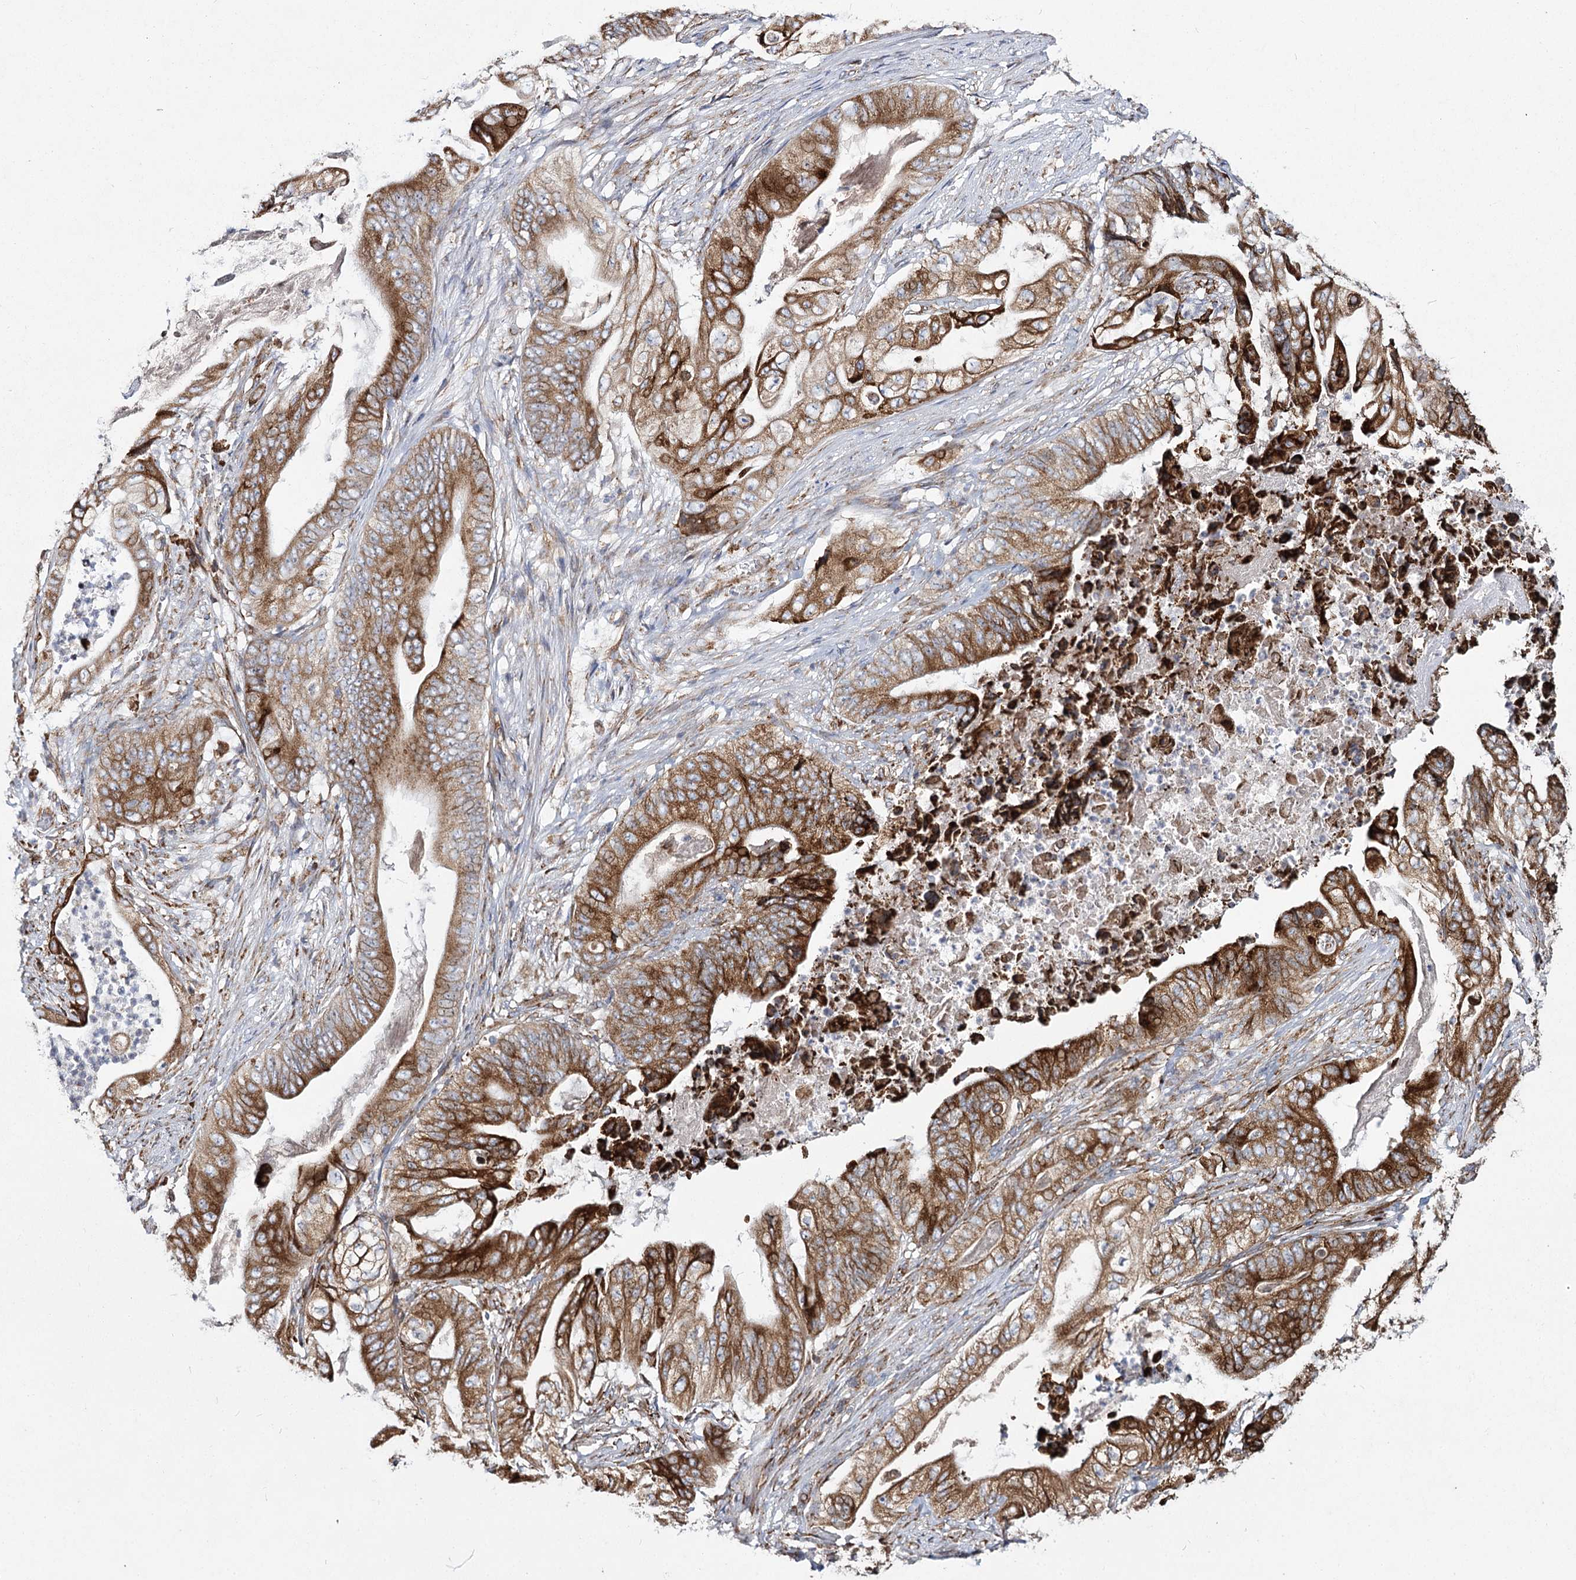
{"staining": {"intensity": "strong", "quantity": ">75%", "location": "cytoplasmic/membranous"}, "tissue": "stomach cancer", "cell_type": "Tumor cells", "image_type": "cancer", "snomed": [{"axis": "morphology", "description": "Adenocarcinoma, NOS"}, {"axis": "topography", "description": "Stomach"}], "caption": "Tumor cells reveal high levels of strong cytoplasmic/membranous staining in approximately >75% of cells in stomach adenocarcinoma.", "gene": "NHLRC2", "patient": {"sex": "female", "age": 73}}